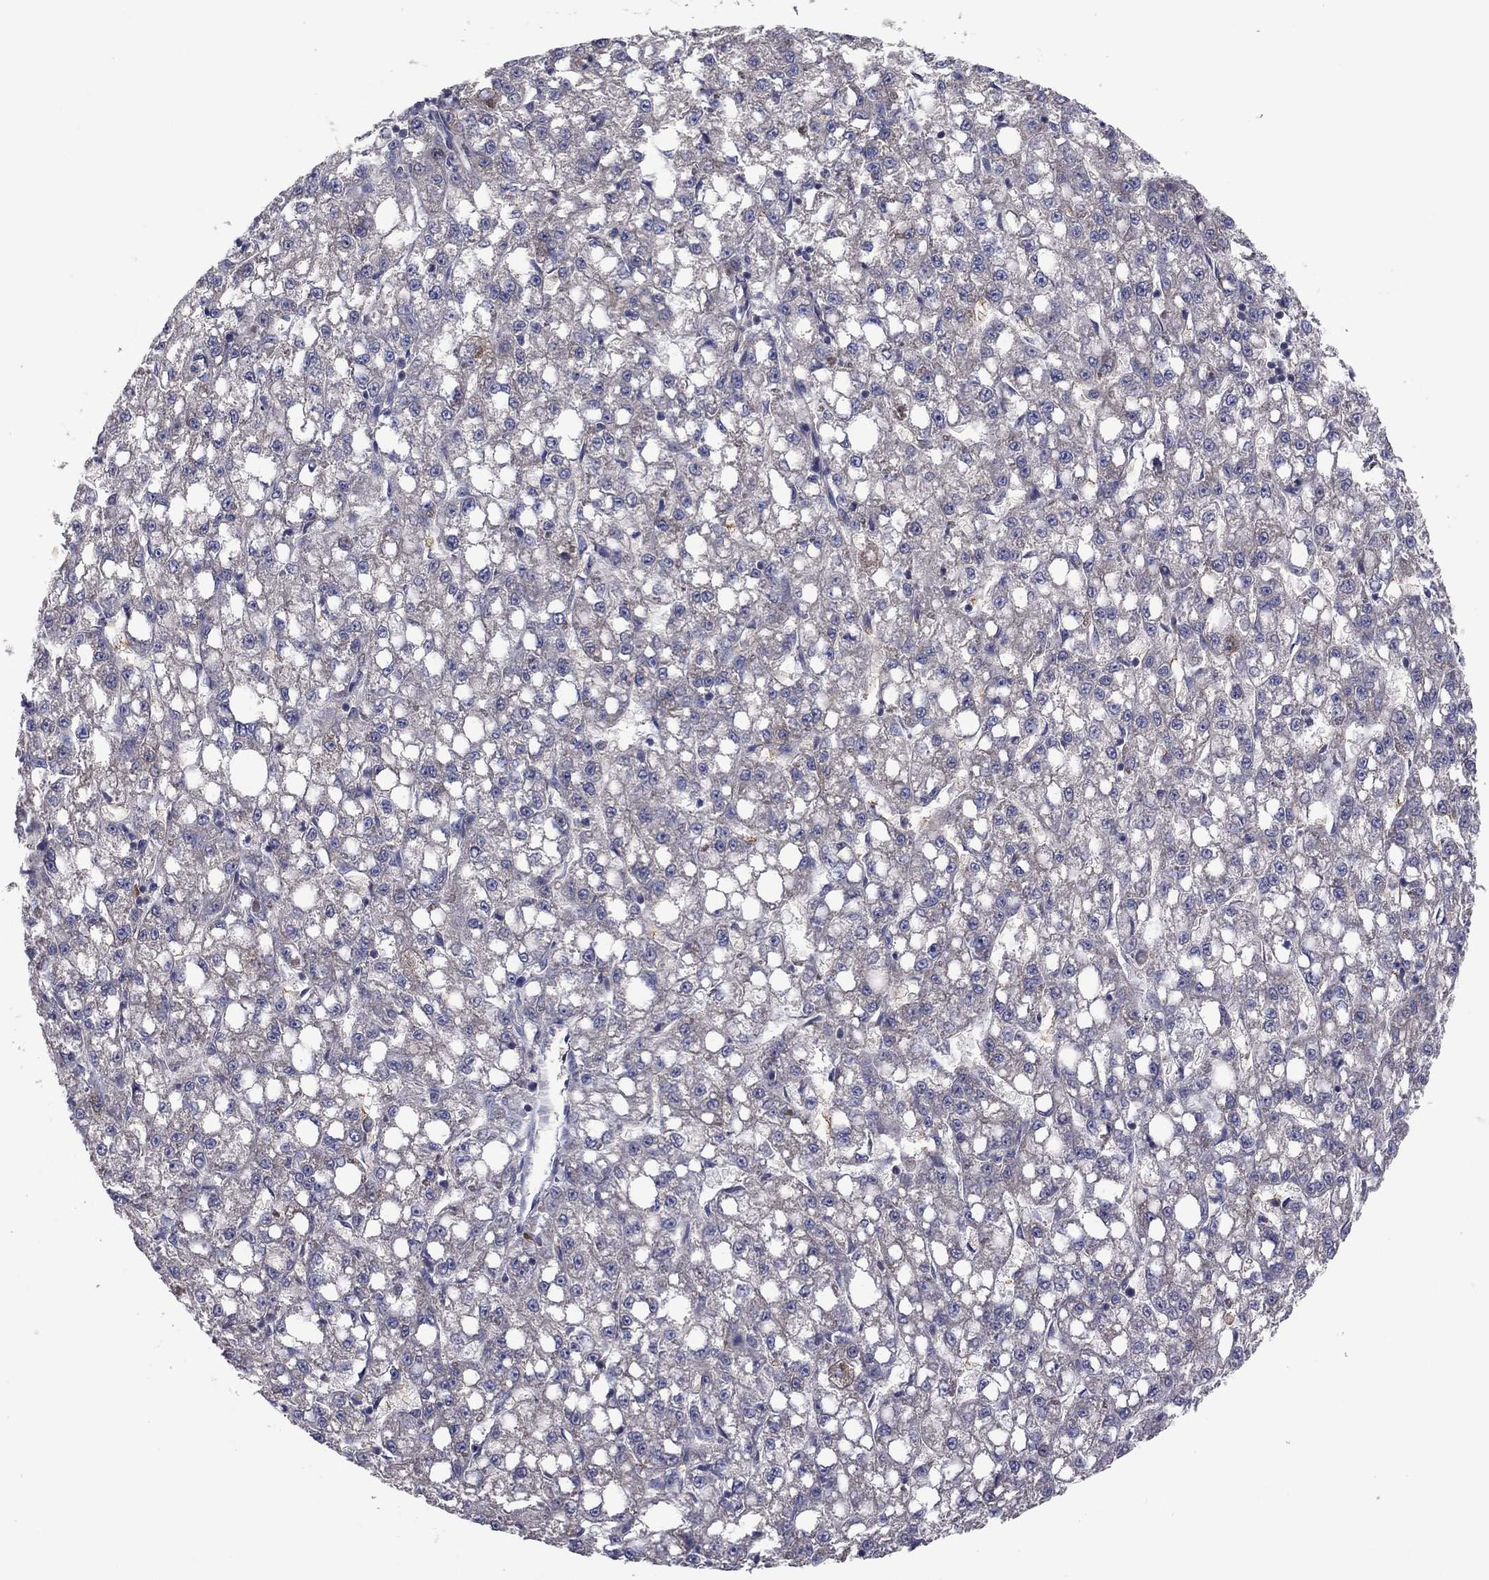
{"staining": {"intensity": "negative", "quantity": "none", "location": "none"}, "tissue": "liver cancer", "cell_type": "Tumor cells", "image_type": "cancer", "snomed": [{"axis": "morphology", "description": "Carcinoma, Hepatocellular, NOS"}, {"axis": "topography", "description": "Liver"}], "caption": "Protein analysis of liver cancer shows no significant positivity in tumor cells.", "gene": "RNF123", "patient": {"sex": "female", "age": 65}}